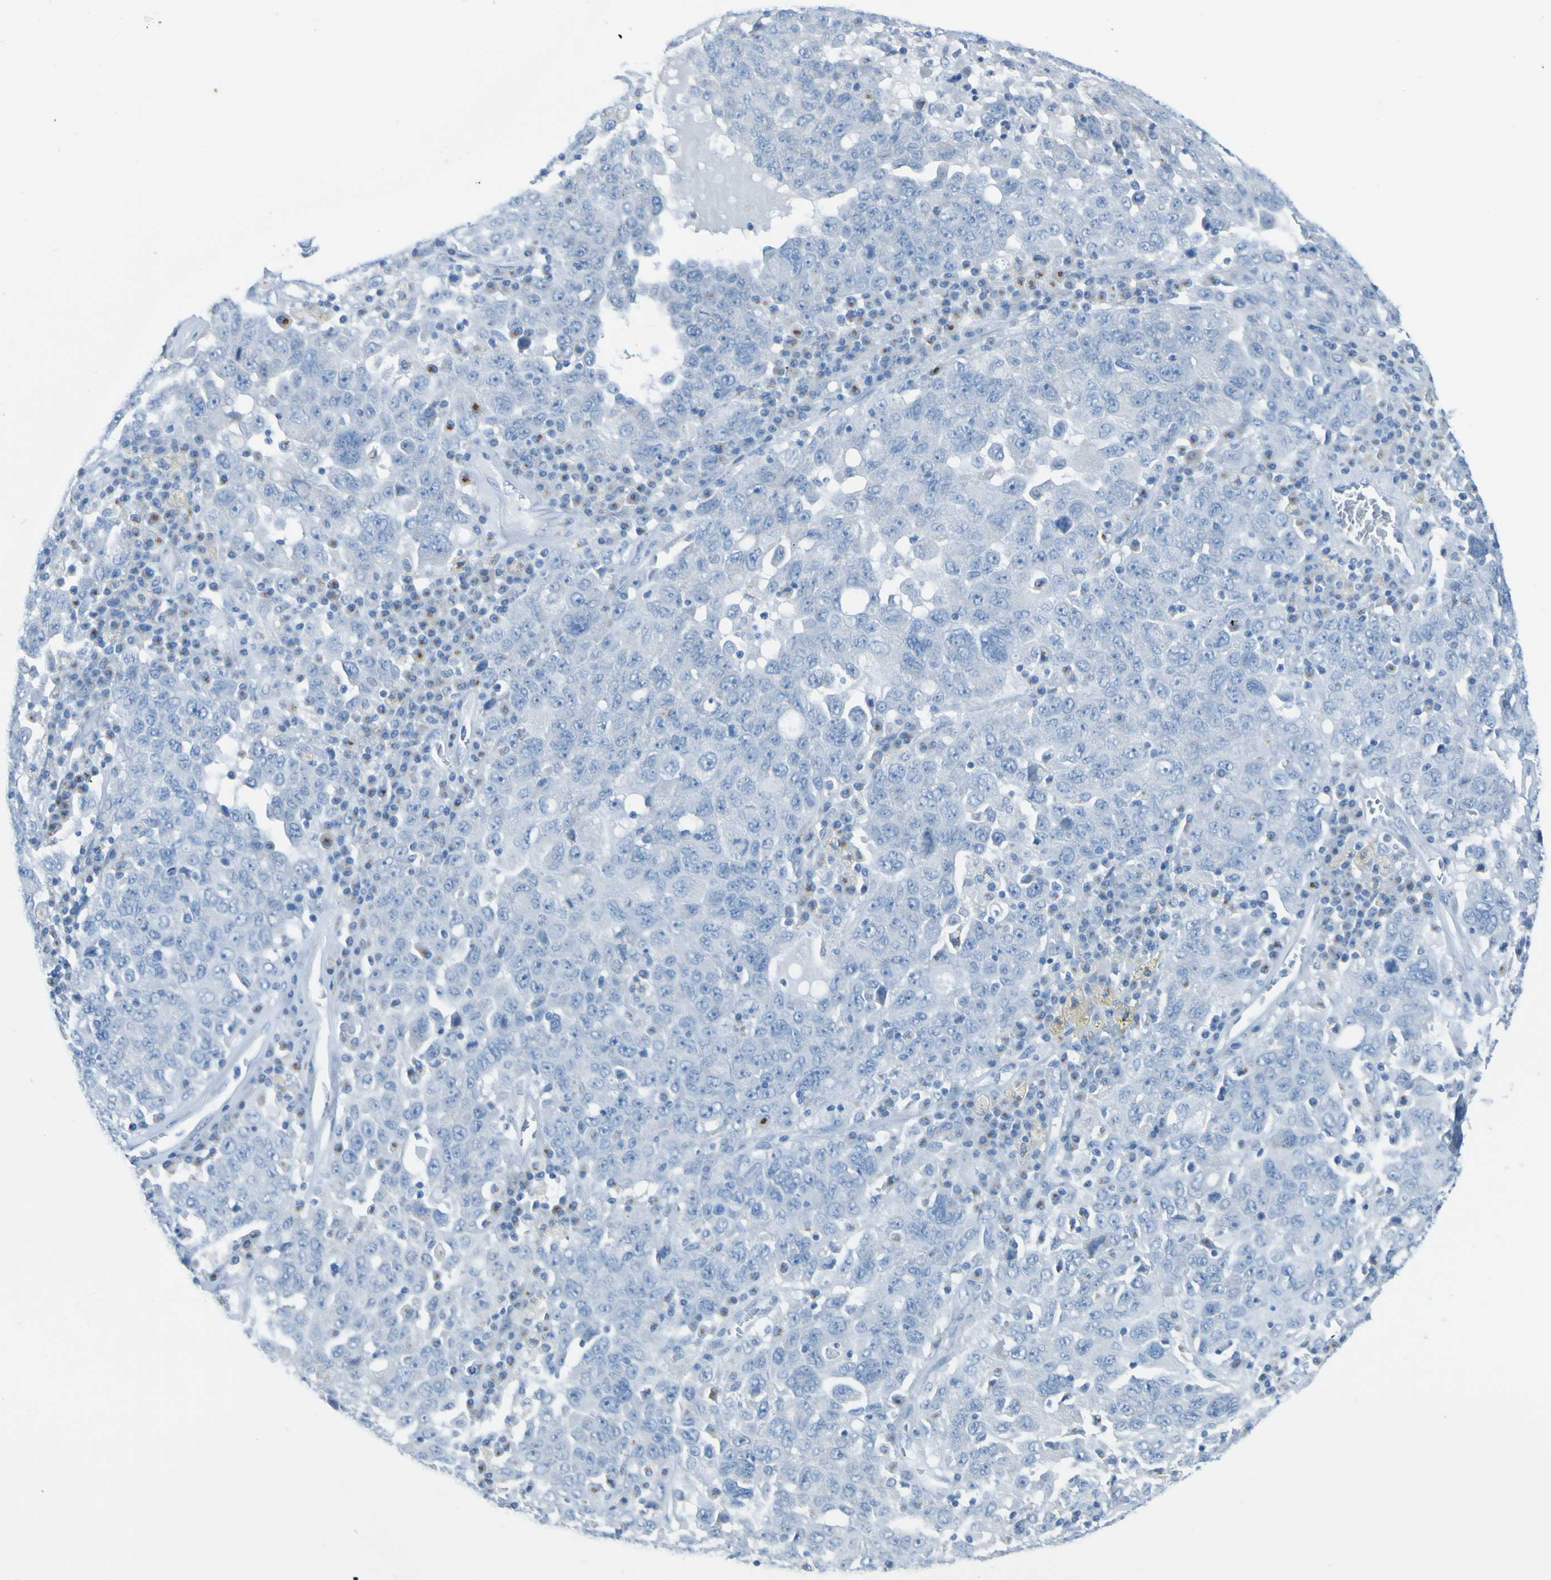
{"staining": {"intensity": "negative", "quantity": "none", "location": "none"}, "tissue": "ovarian cancer", "cell_type": "Tumor cells", "image_type": "cancer", "snomed": [{"axis": "morphology", "description": "Carcinoma, endometroid"}, {"axis": "topography", "description": "Ovary"}], "caption": "Immunohistochemistry (IHC) of human ovarian cancer reveals no staining in tumor cells.", "gene": "ACMSD", "patient": {"sex": "female", "age": 62}}